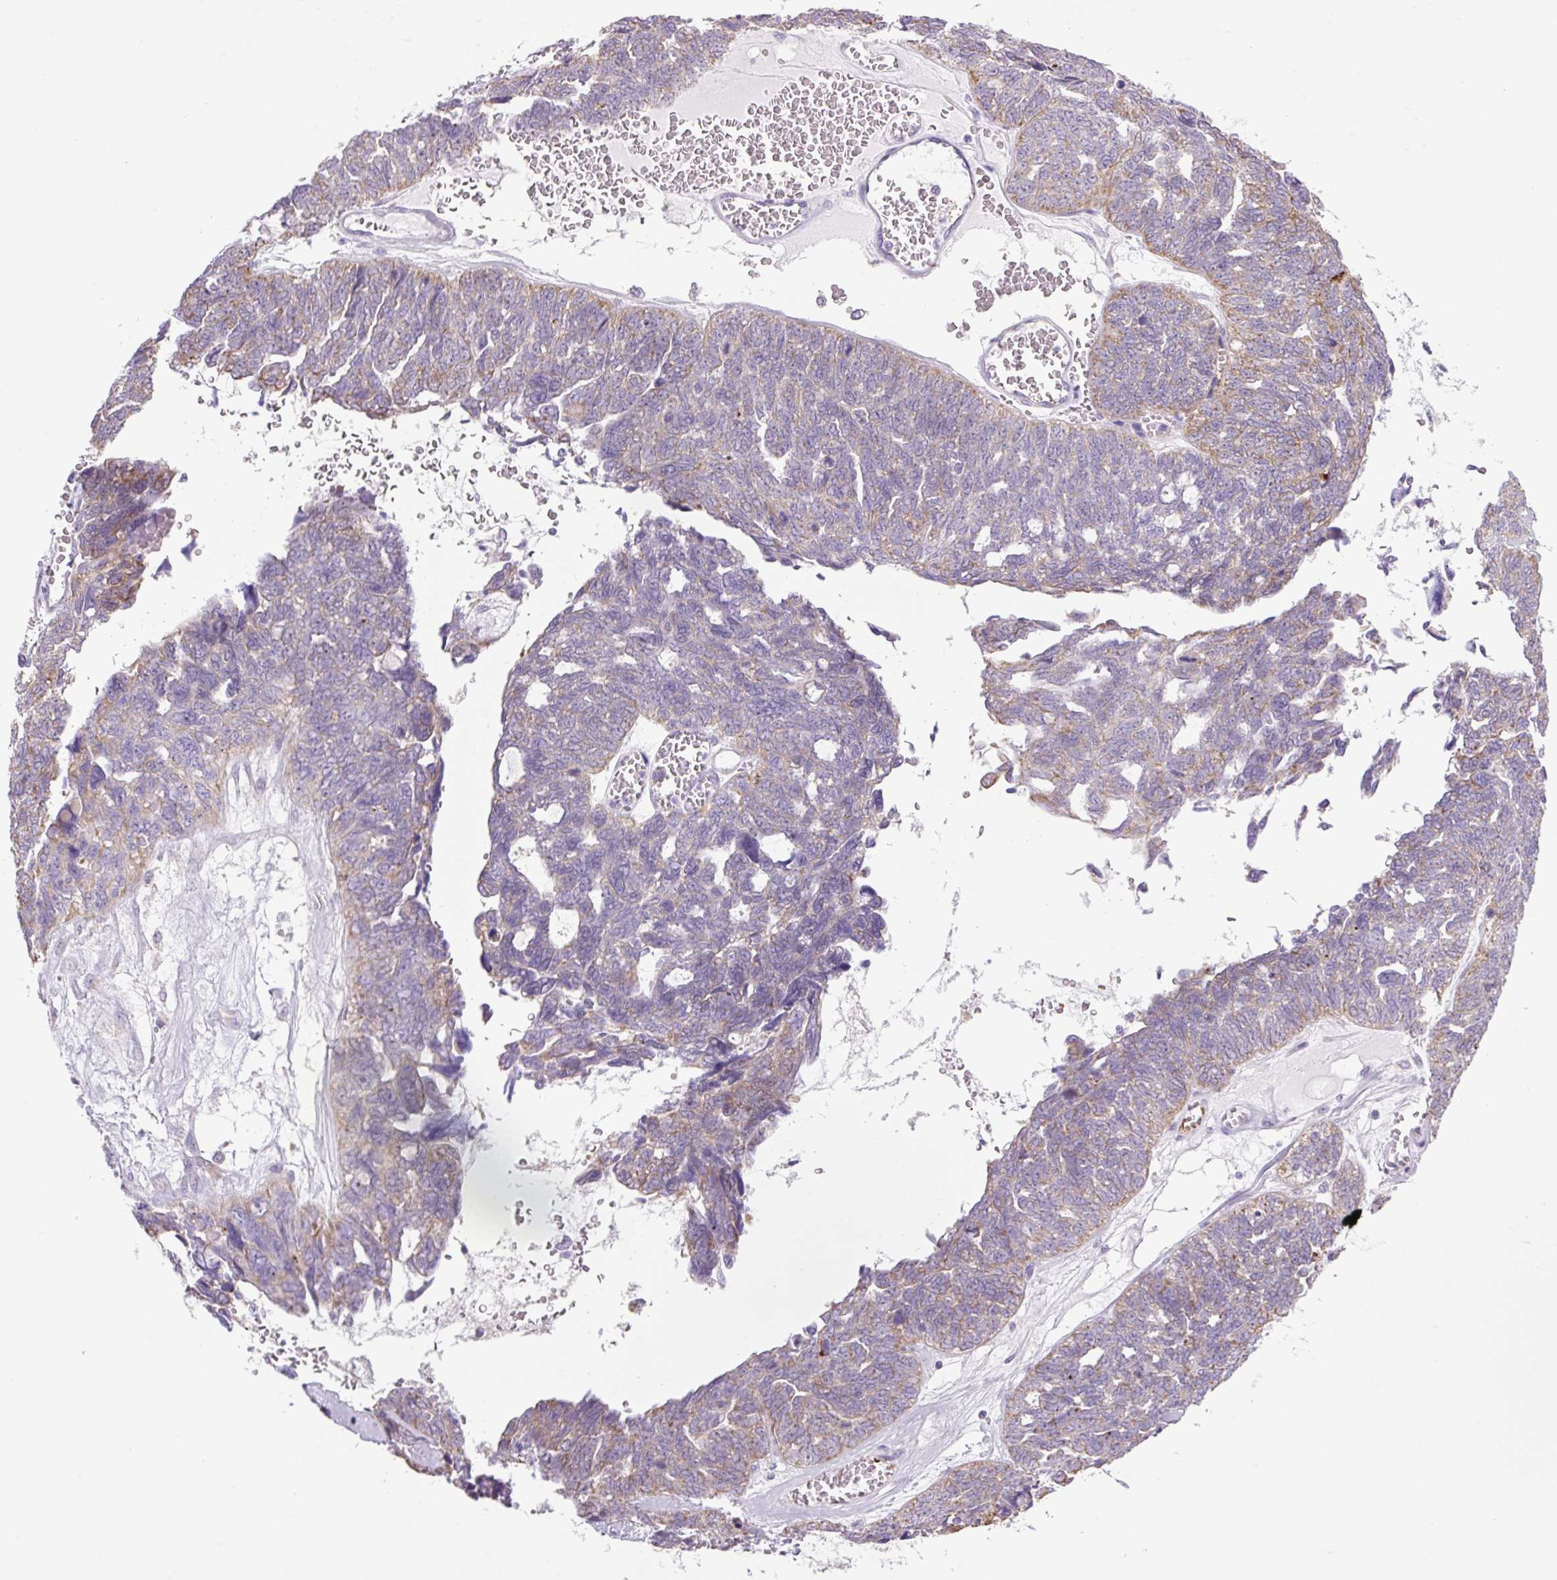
{"staining": {"intensity": "weak", "quantity": "25%-75%", "location": "cytoplasmic/membranous"}, "tissue": "ovarian cancer", "cell_type": "Tumor cells", "image_type": "cancer", "snomed": [{"axis": "morphology", "description": "Cystadenocarcinoma, serous, NOS"}, {"axis": "topography", "description": "Ovary"}], "caption": "Immunohistochemical staining of human serous cystadenocarcinoma (ovarian) shows weak cytoplasmic/membranous protein positivity in approximately 25%-75% of tumor cells.", "gene": "RNASE10", "patient": {"sex": "female", "age": 79}}